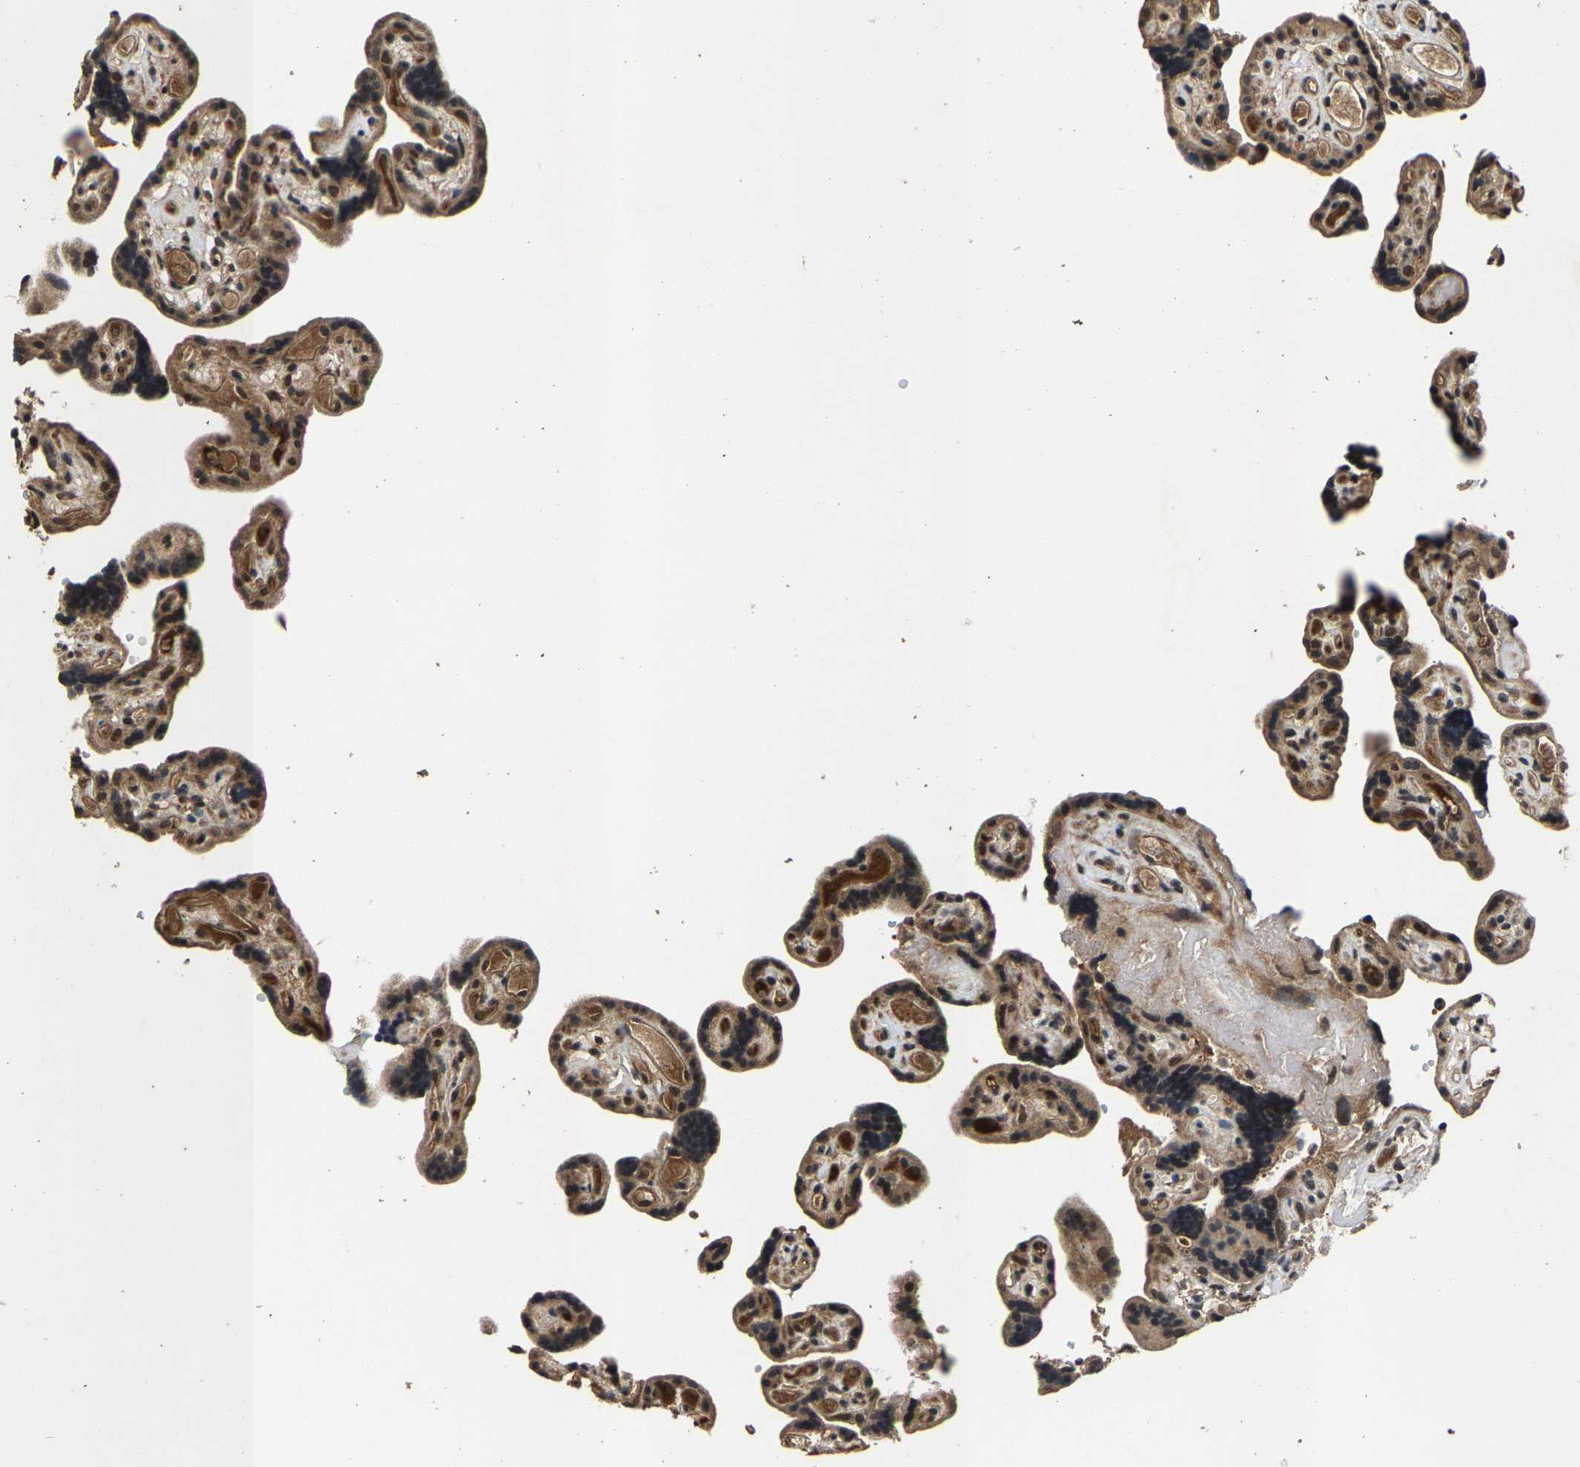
{"staining": {"intensity": "moderate", "quantity": ">75%", "location": "cytoplasmic/membranous,nuclear"}, "tissue": "placenta", "cell_type": "Decidual cells", "image_type": "normal", "snomed": [{"axis": "morphology", "description": "Normal tissue, NOS"}, {"axis": "topography", "description": "Placenta"}], "caption": "A brown stain shows moderate cytoplasmic/membranous,nuclear positivity of a protein in decidual cells of unremarkable placenta. (IHC, brightfield microscopy, high magnification).", "gene": "HUWE1", "patient": {"sex": "female", "age": 30}}